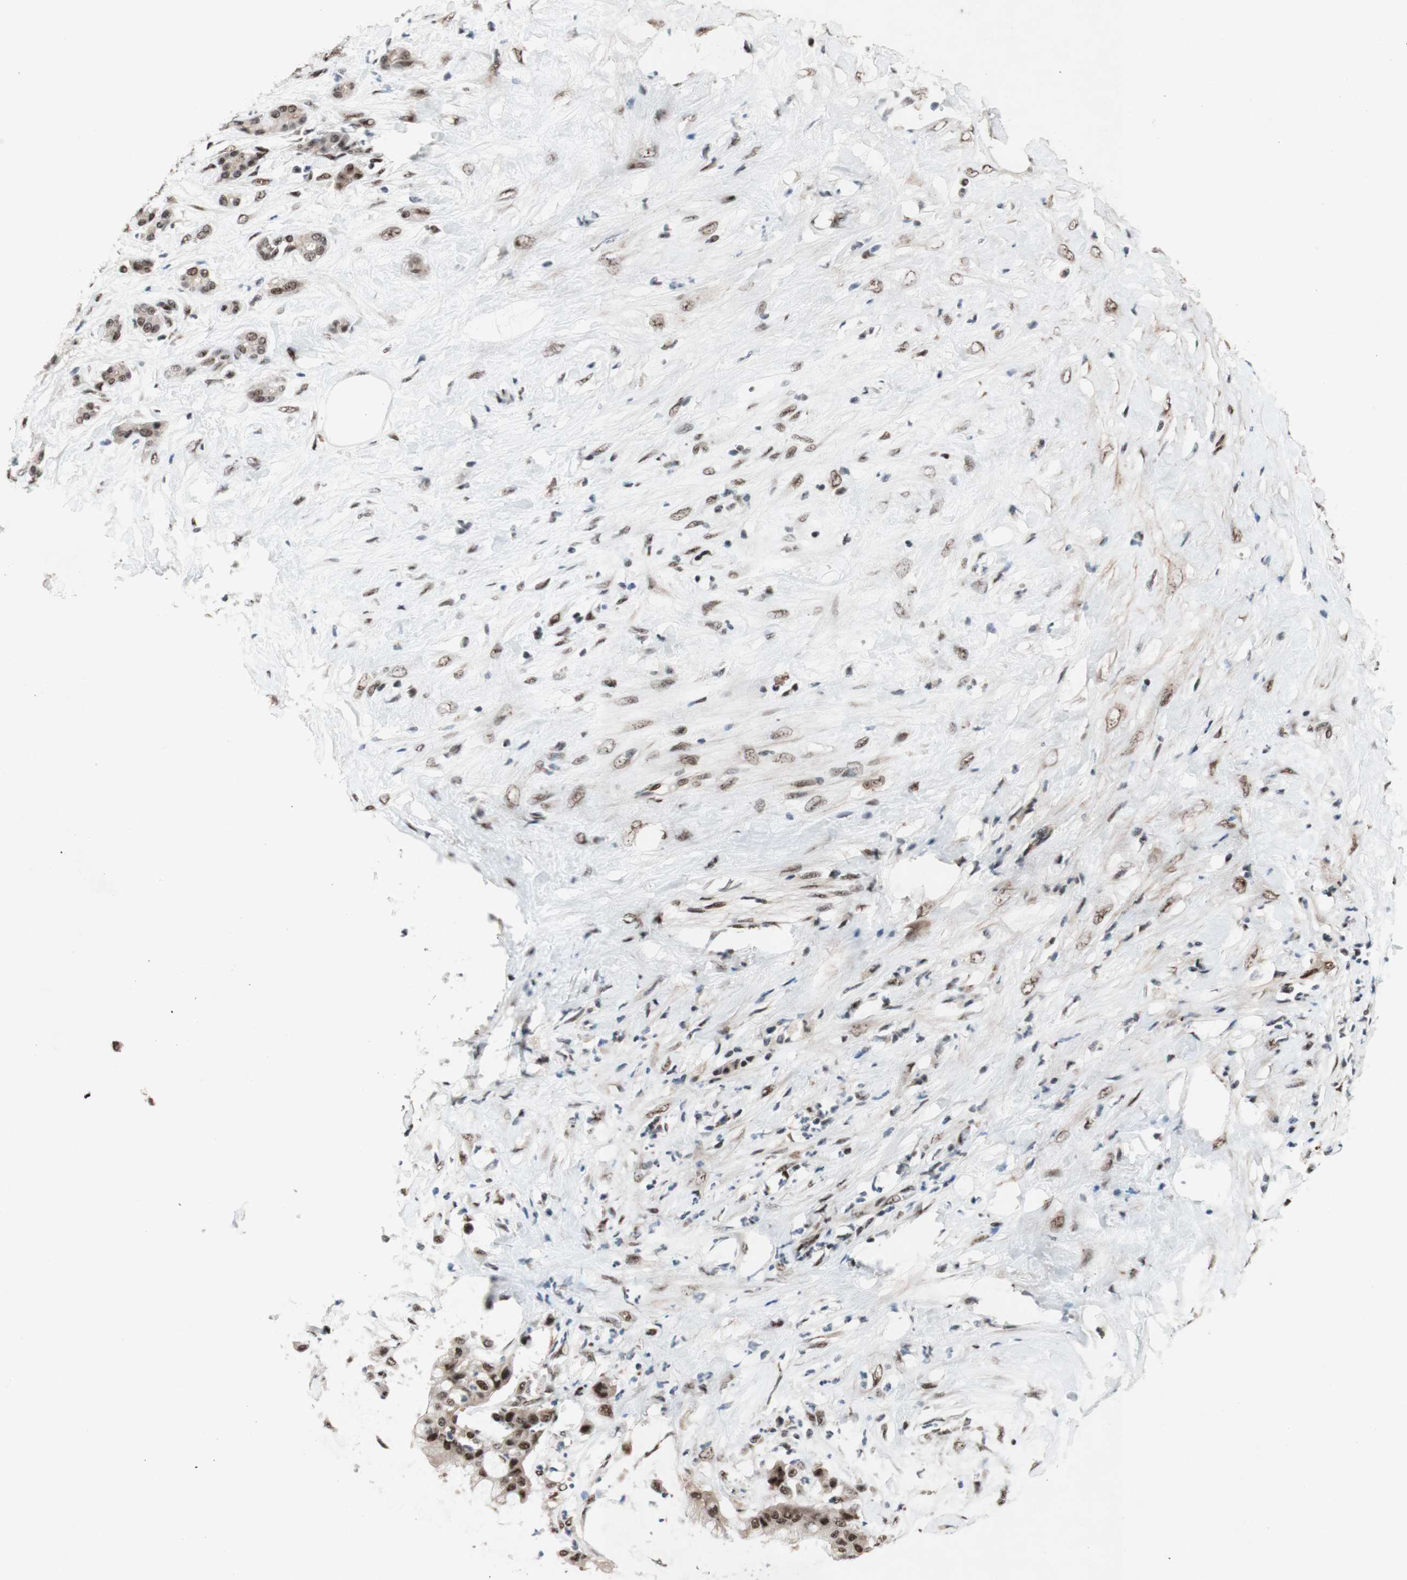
{"staining": {"intensity": "moderate", "quantity": ">75%", "location": "nuclear"}, "tissue": "pancreatic cancer", "cell_type": "Tumor cells", "image_type": "cancer", "snomed": [{"axis": "morphology", "description": "Adenocarcinoma, NOS"}, {"axis": "topography", "description": "Pancreas"}], "caption": "Moderate nuclear protein staining is present in about >75% of tumor cells in pancreatic cancer.", "gene": "TLE1", "patient": {"sex": "male", "age": 41}}